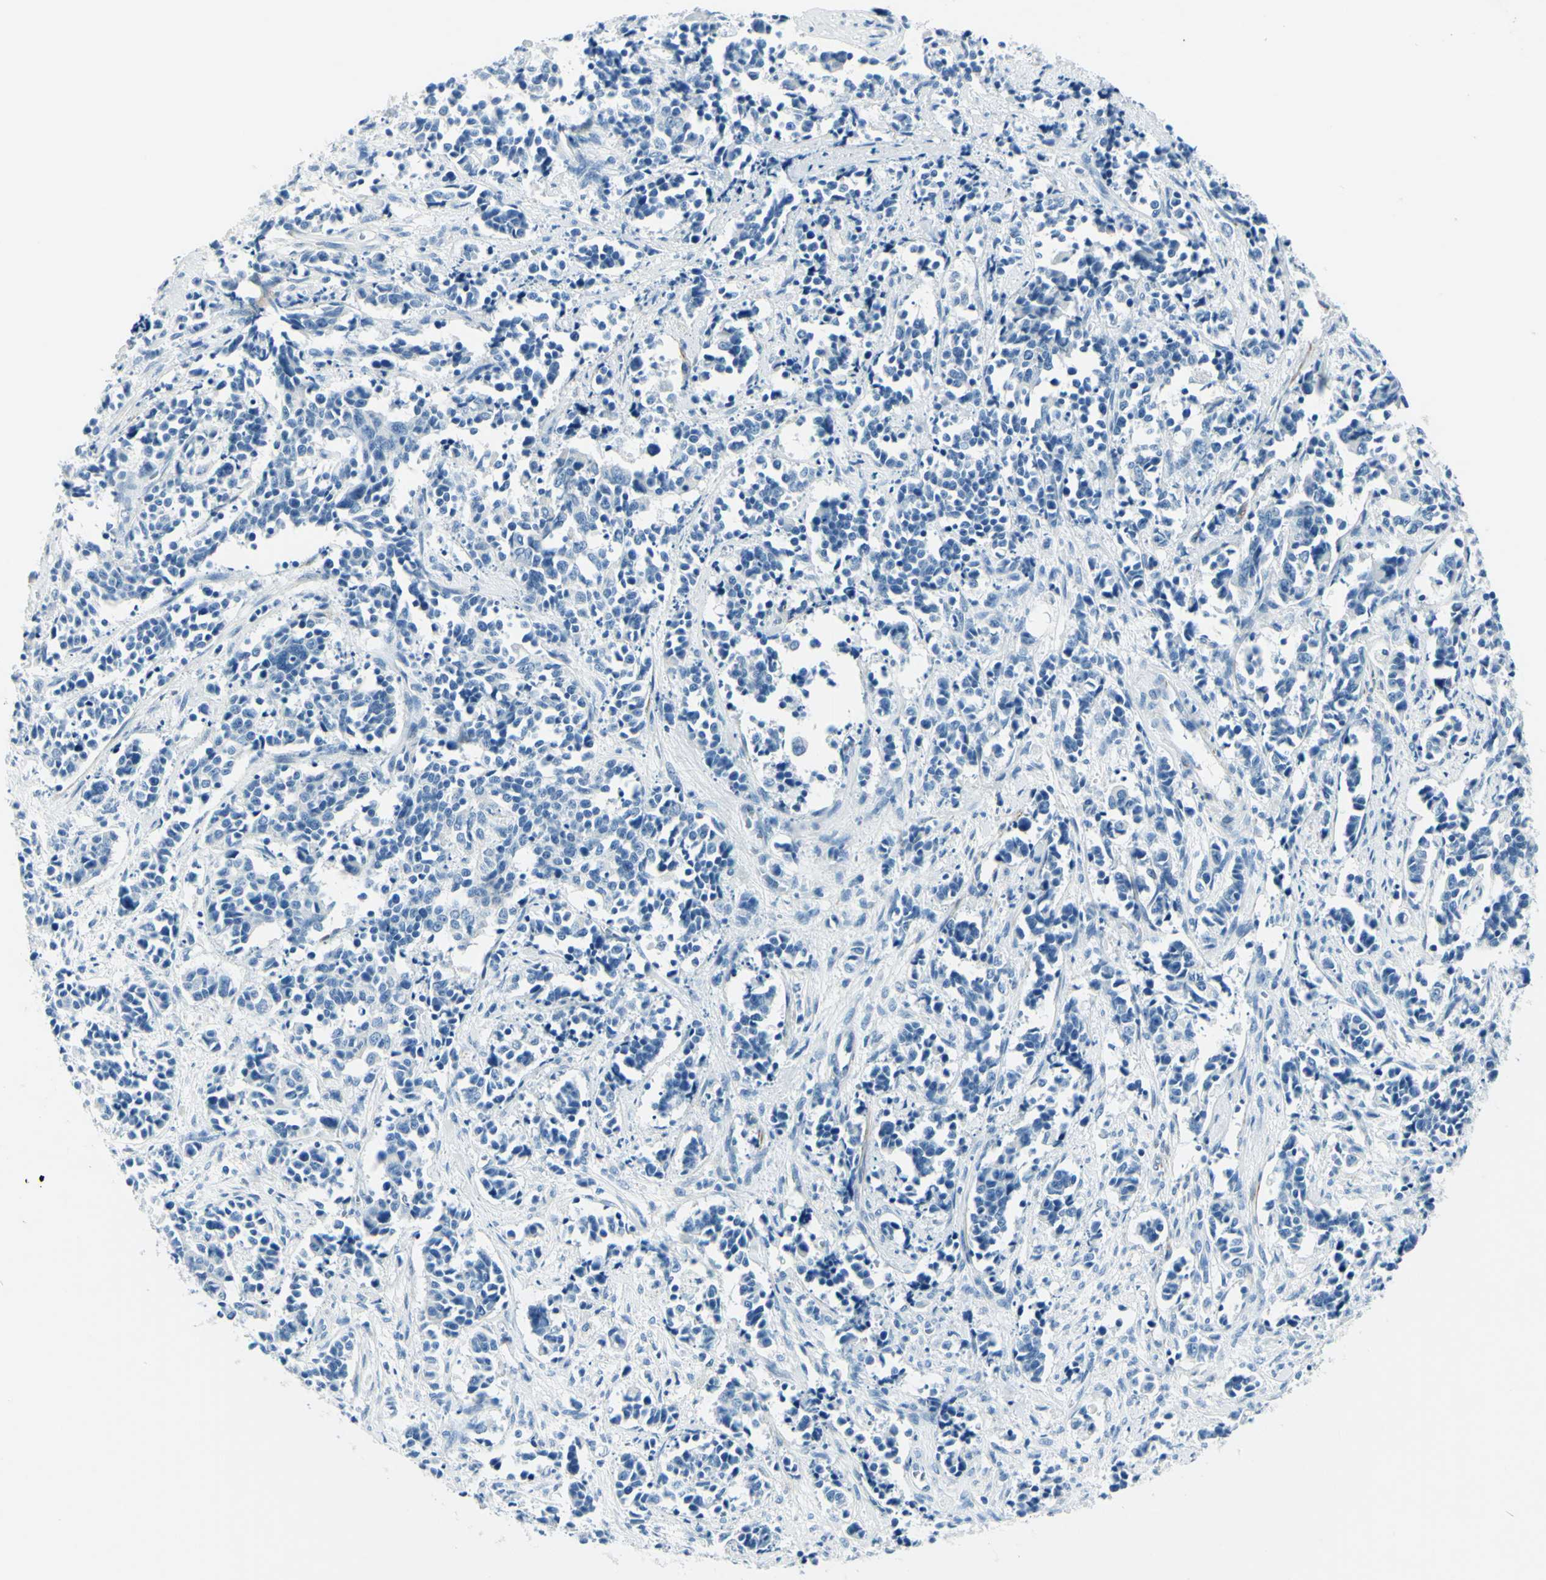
{"staining": {"intensity": "negative", "quantity": "none", "location": "none"}, "tissue": "cervical cancer", "cell_type": "Tumor cells", "image_type": "cancer", "snomed": [{"axis": "morphology", "description": "Normal tissue, NOS"}, {"axis": "morphology", "description": "Squamous cell carcinoma, NOS"}, {"axis": "topography", "description": "Cervix"}], "caption": "Micrograph shows no significant protein positivity in tumor cells of squamous cell carcinoma (cervical).", "gene": "CDH15", "patient": {"sex": "female", "age": 35}}